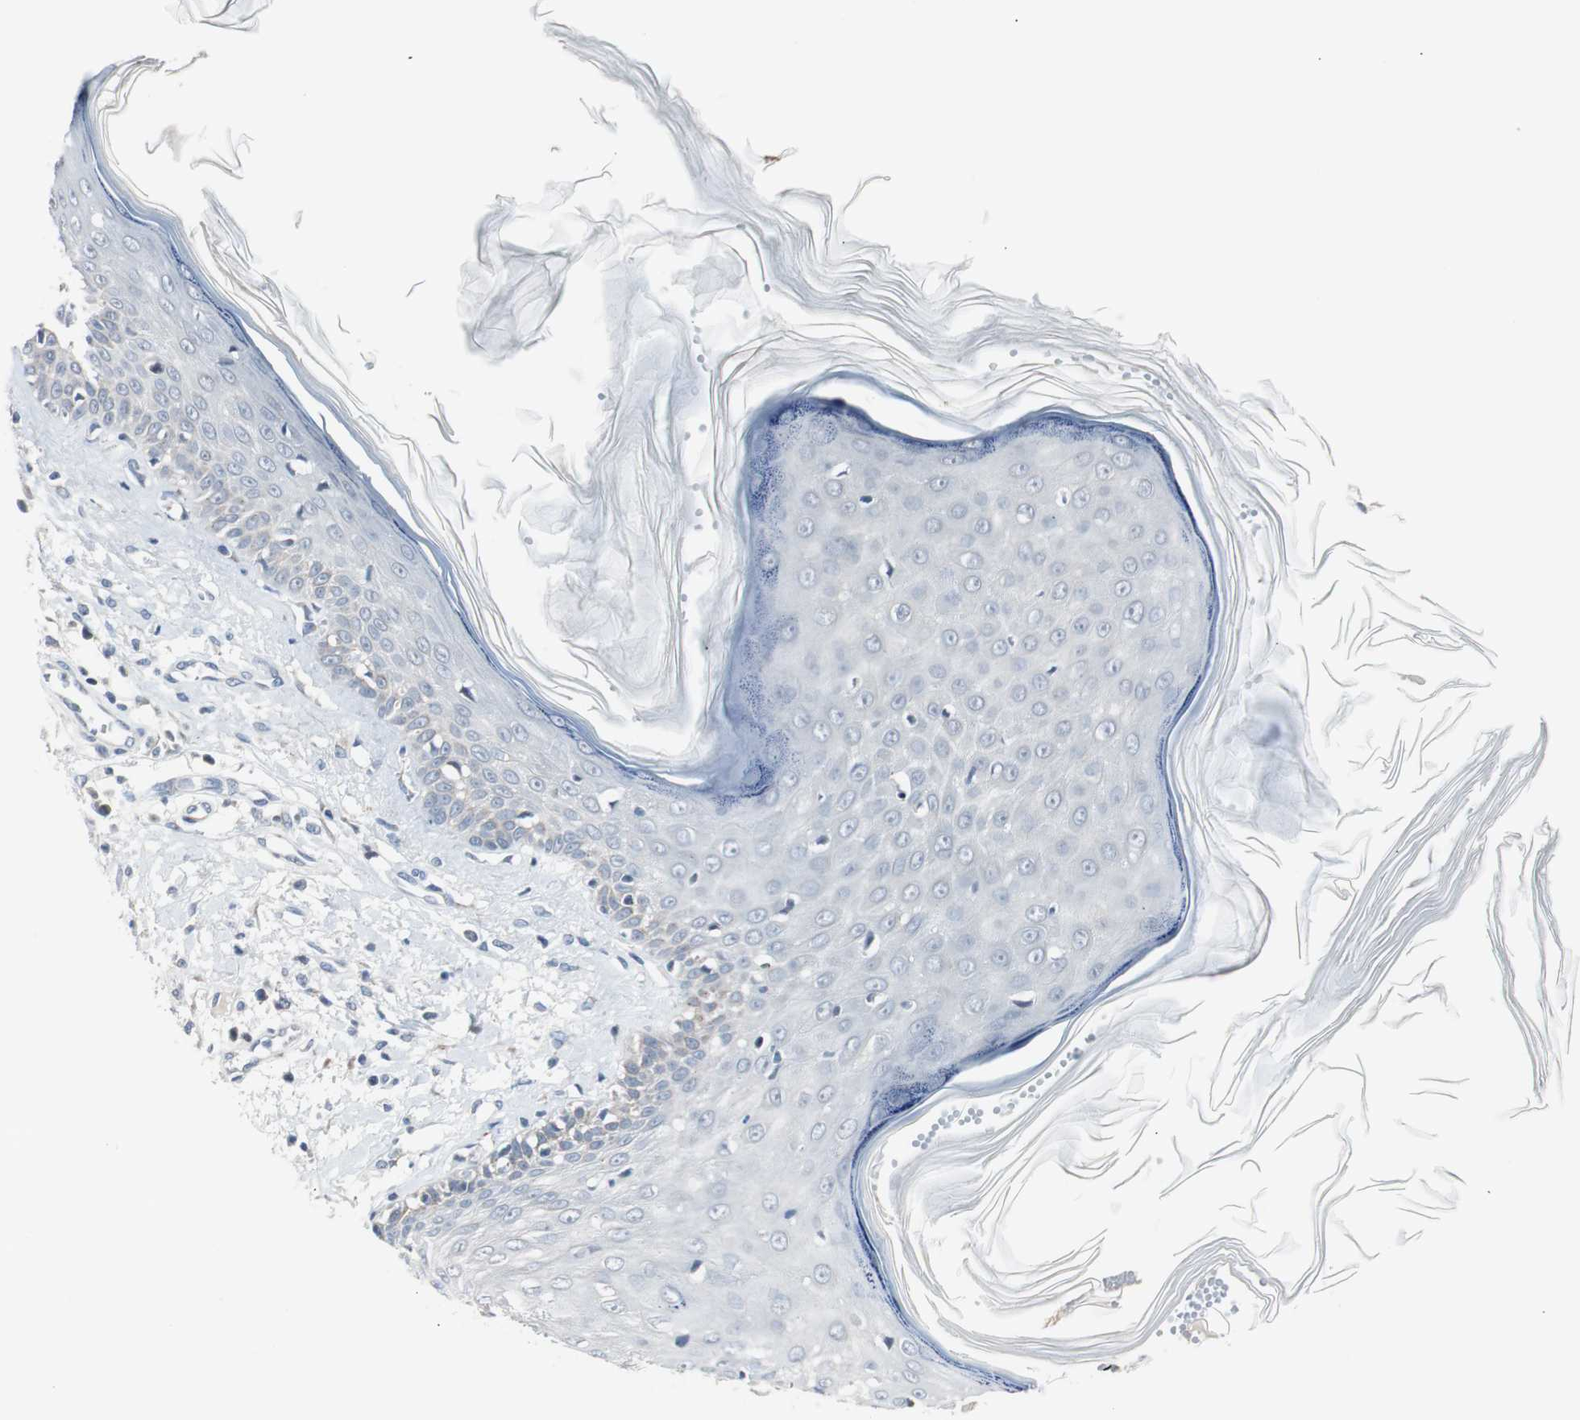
{"staining": {"intensity": "negative", "quantity": "none", "location": "none"}, "tissue": "skin cancer", "cell_type": "Tumor cells", "image_type": "cancer", "snomed": [{"axis": "morphology", "description": "Squamous cell carcinoma, NOS"}, {"axis": "topography", "description": "Skin"}], "caption": "The micrograph shows no significant positivity in tumor cells of squamous cell carcinoma (skin).", "gene": "SOX30", "patient": {"sex": "female", "age": 78}}